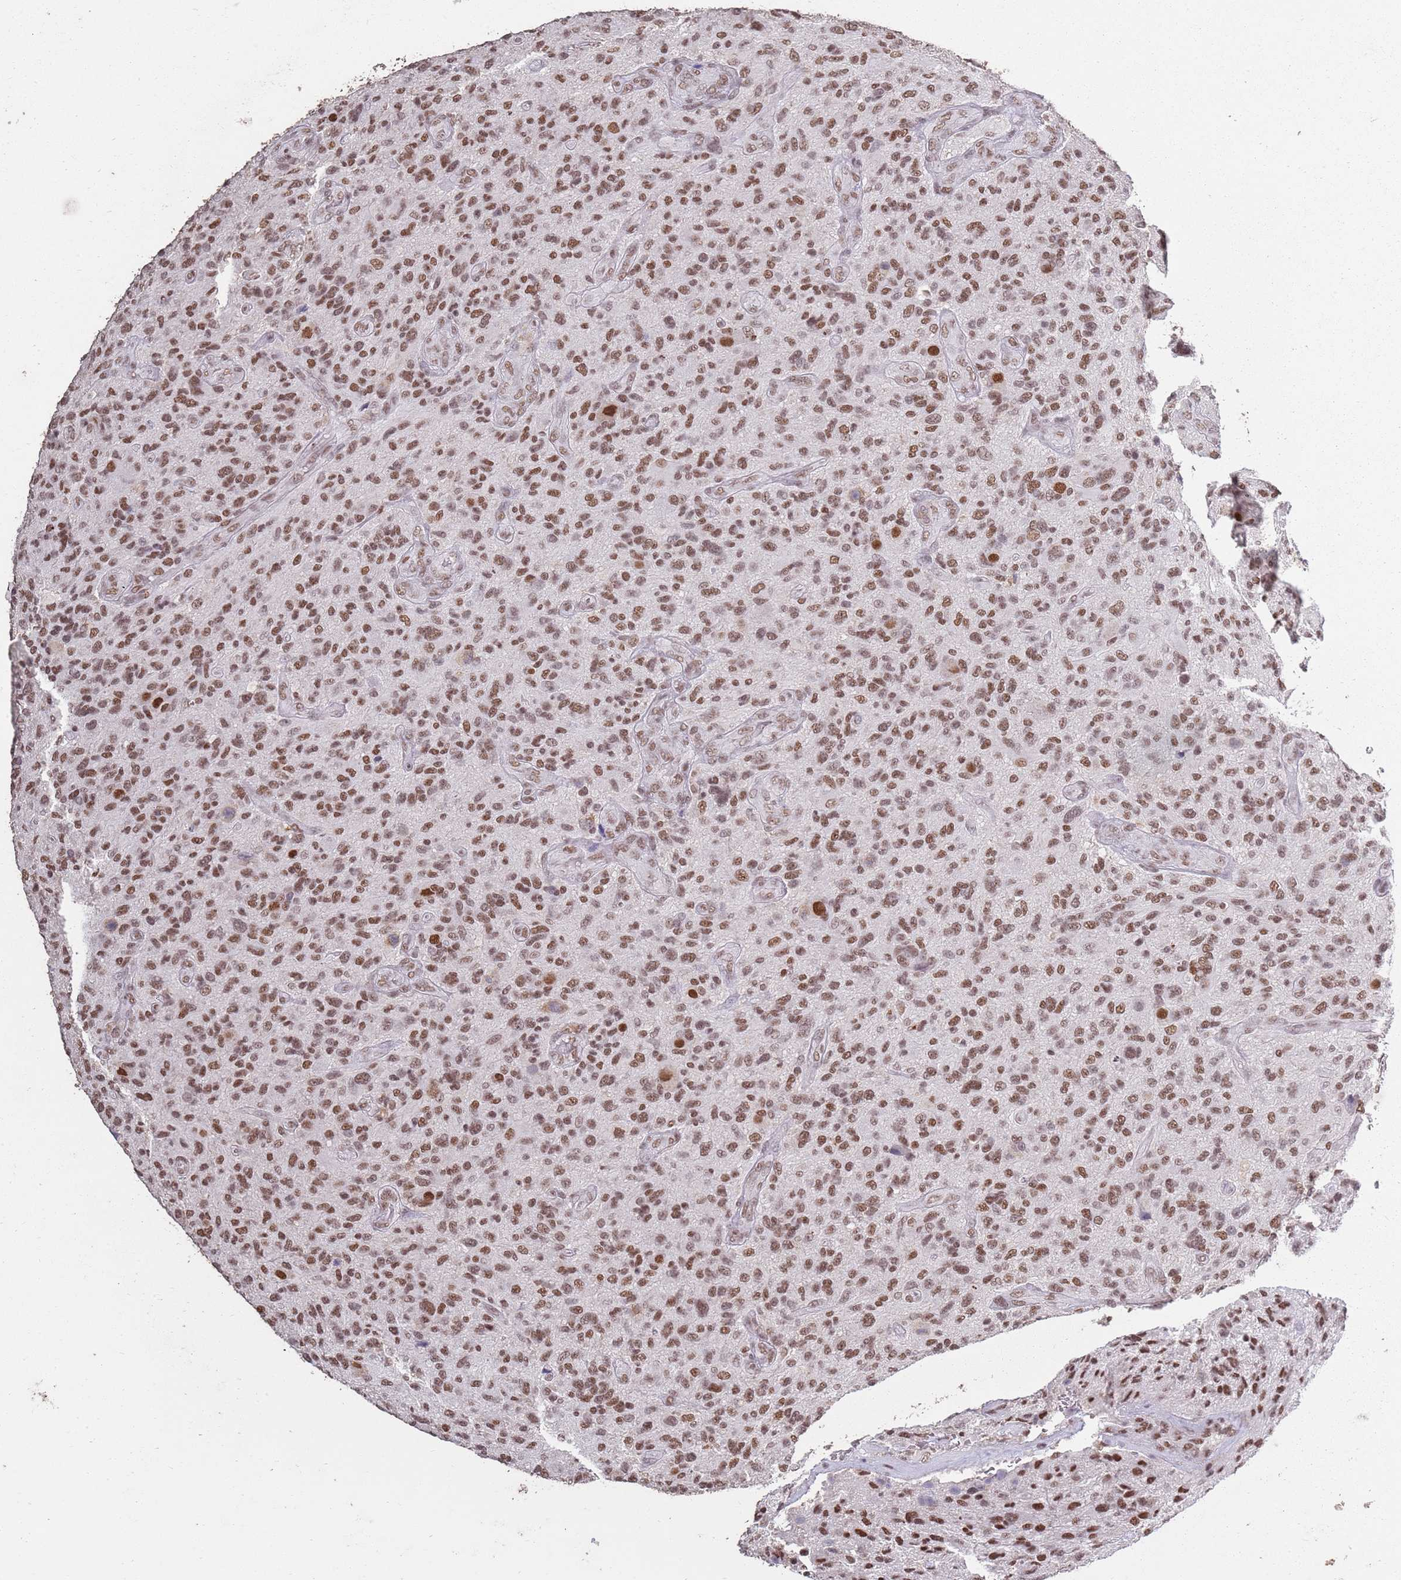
{"staining": {"intensity": "moderate", "quantity": ">75%", "location": "nuclear"}, "tissue": "glioma", "cell_type": "Tumor cells", "image_type": "cancer", "snomed": [{"axis": "morphology", "description": "Glioma, malignant, High grade"}, {"axis": "topography", "description": "Brain"}], "caption": "High-grade glioma (malignant) stained with a protein marker displays moderate staining in tumor cells.", "gene": "ARL14EP", "patient": {"sex": "male", "age": 47}}